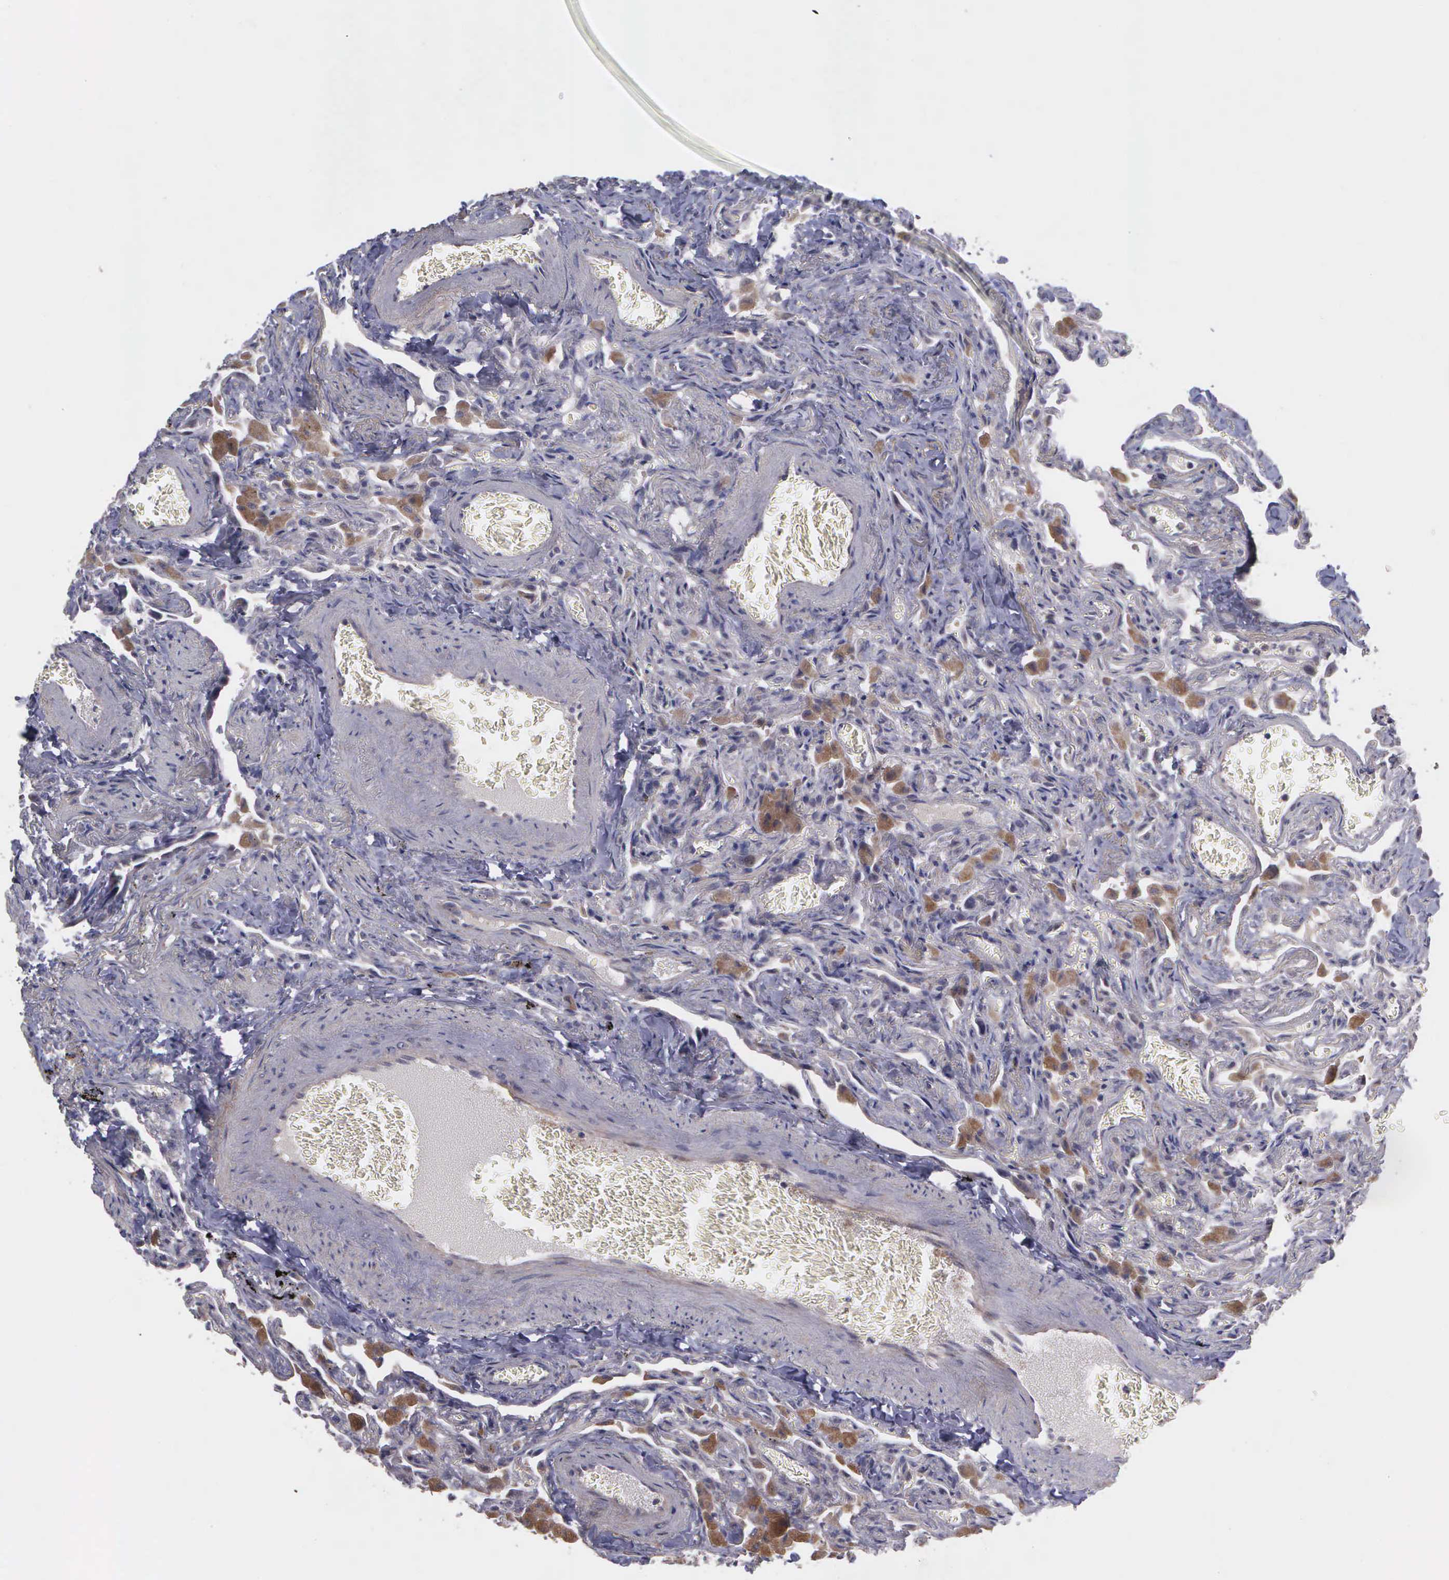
{"staining": {"intensity": "negative", "quantity": "none", "location": "none"}, "tissue": "lung", "cell_type": "Alveolar cells", "image_type": "normal", "snomed": [{"axis": "morphology", "description": "Normal tissue, NOS"}, {"axis": "topography", "description": "Lung"}], "caption": "A high-resolution image shows immunohistochemistry staining of benign lung, which reveals no significant expression in alveolar cells.", "gene": "RTL10", "patient": {"sex": "male", "age": 73}}